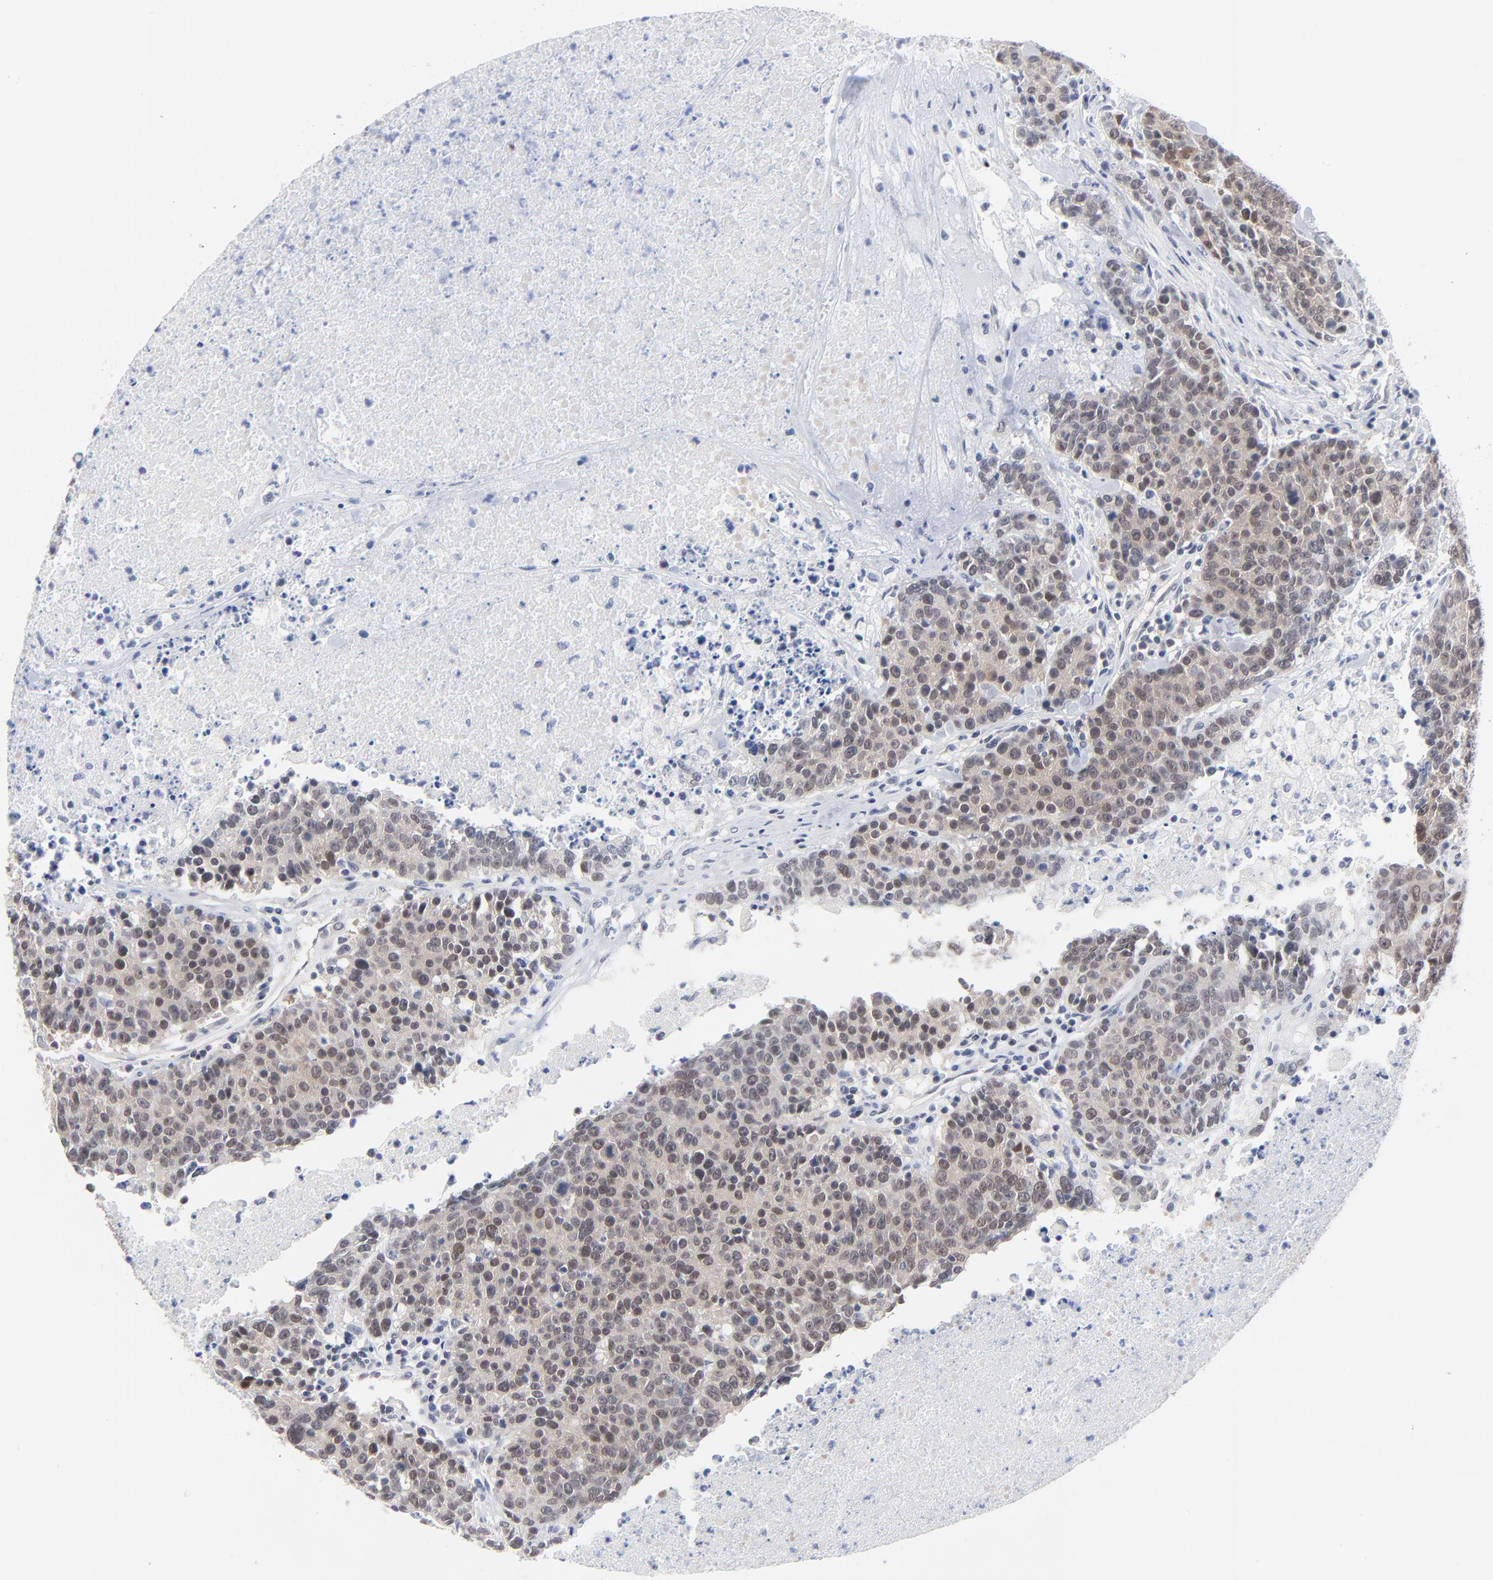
{"staining": {"intensity": "weak", "quantity": ">75%", "location": "cytoplasmic/membranous"}, "tissue": "colorectal cancer", "cell_type": "Tumor cells", "image_type": "cancer", "snomed": [{"axis": "morphology", "description": "Adenocarcinoma, NOS"}, {"axis": "topography", "description": "Colon"}], "caption": "Colorectal adenocarcinoma stained with a protein marker displays weak staining in tumor cells.", "gene": "RPS6KB1", "patient": {"sex": "female", "age": 53}}